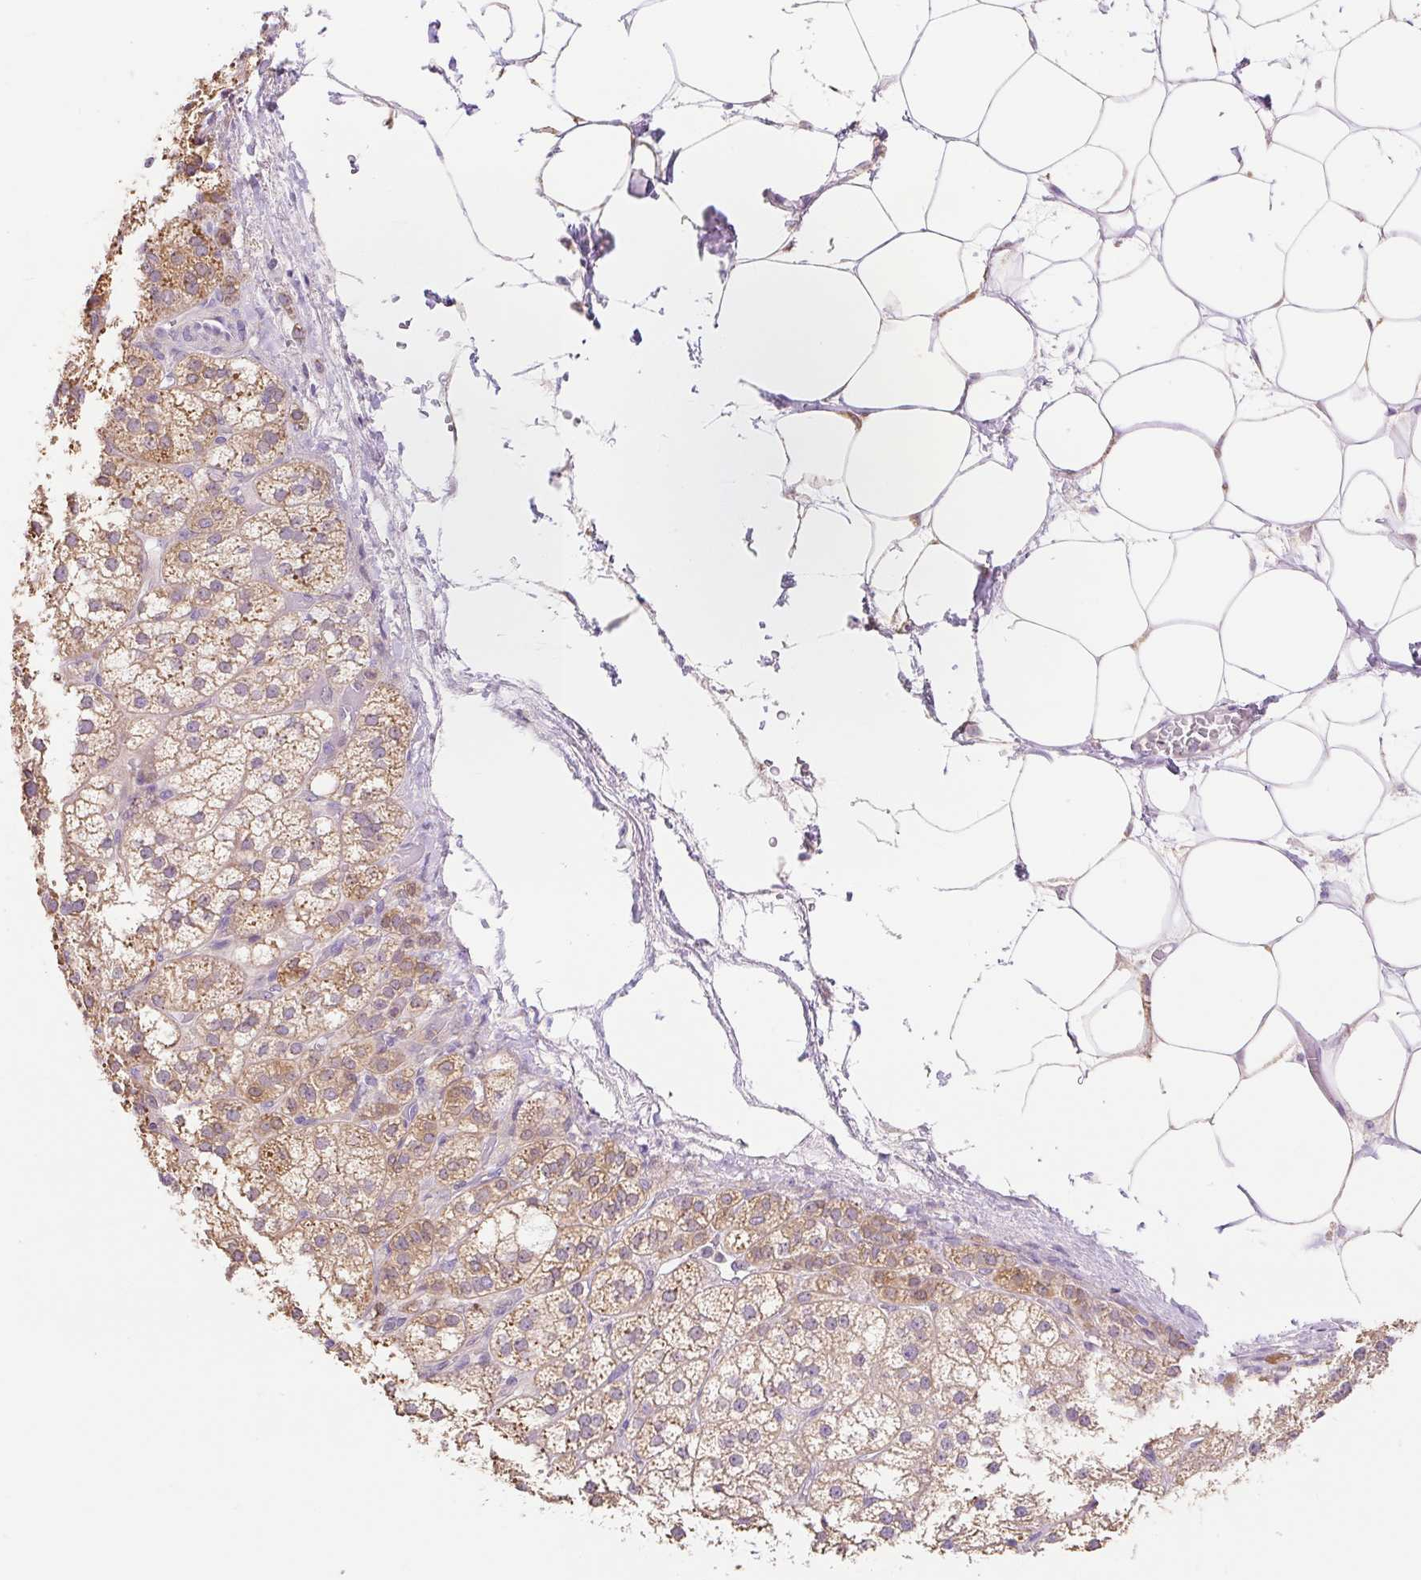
{"staining": {"intensity": "moderate", "quantity": ">75%", "location": "cytoplasmic/membranous"}, "tissue": "adrenal gland", "cell_type": "Glandular cells", "image_type": "normal", "snomed": [{"axis": "morphology", "description": "Normal tissue, NOS"}, {"axis": "topography", "description": "Adrenal gland"}], "caption": "A histopathology image of human adrenal gland stained for a protein shows moderate cytoplasmic/membranous brown staining in glandular cells. (DAB IHC, brown staining for protein, blue staining for nuclei).", "gene": "DHX35", "patient": {"sex": "female", "age": 60}}